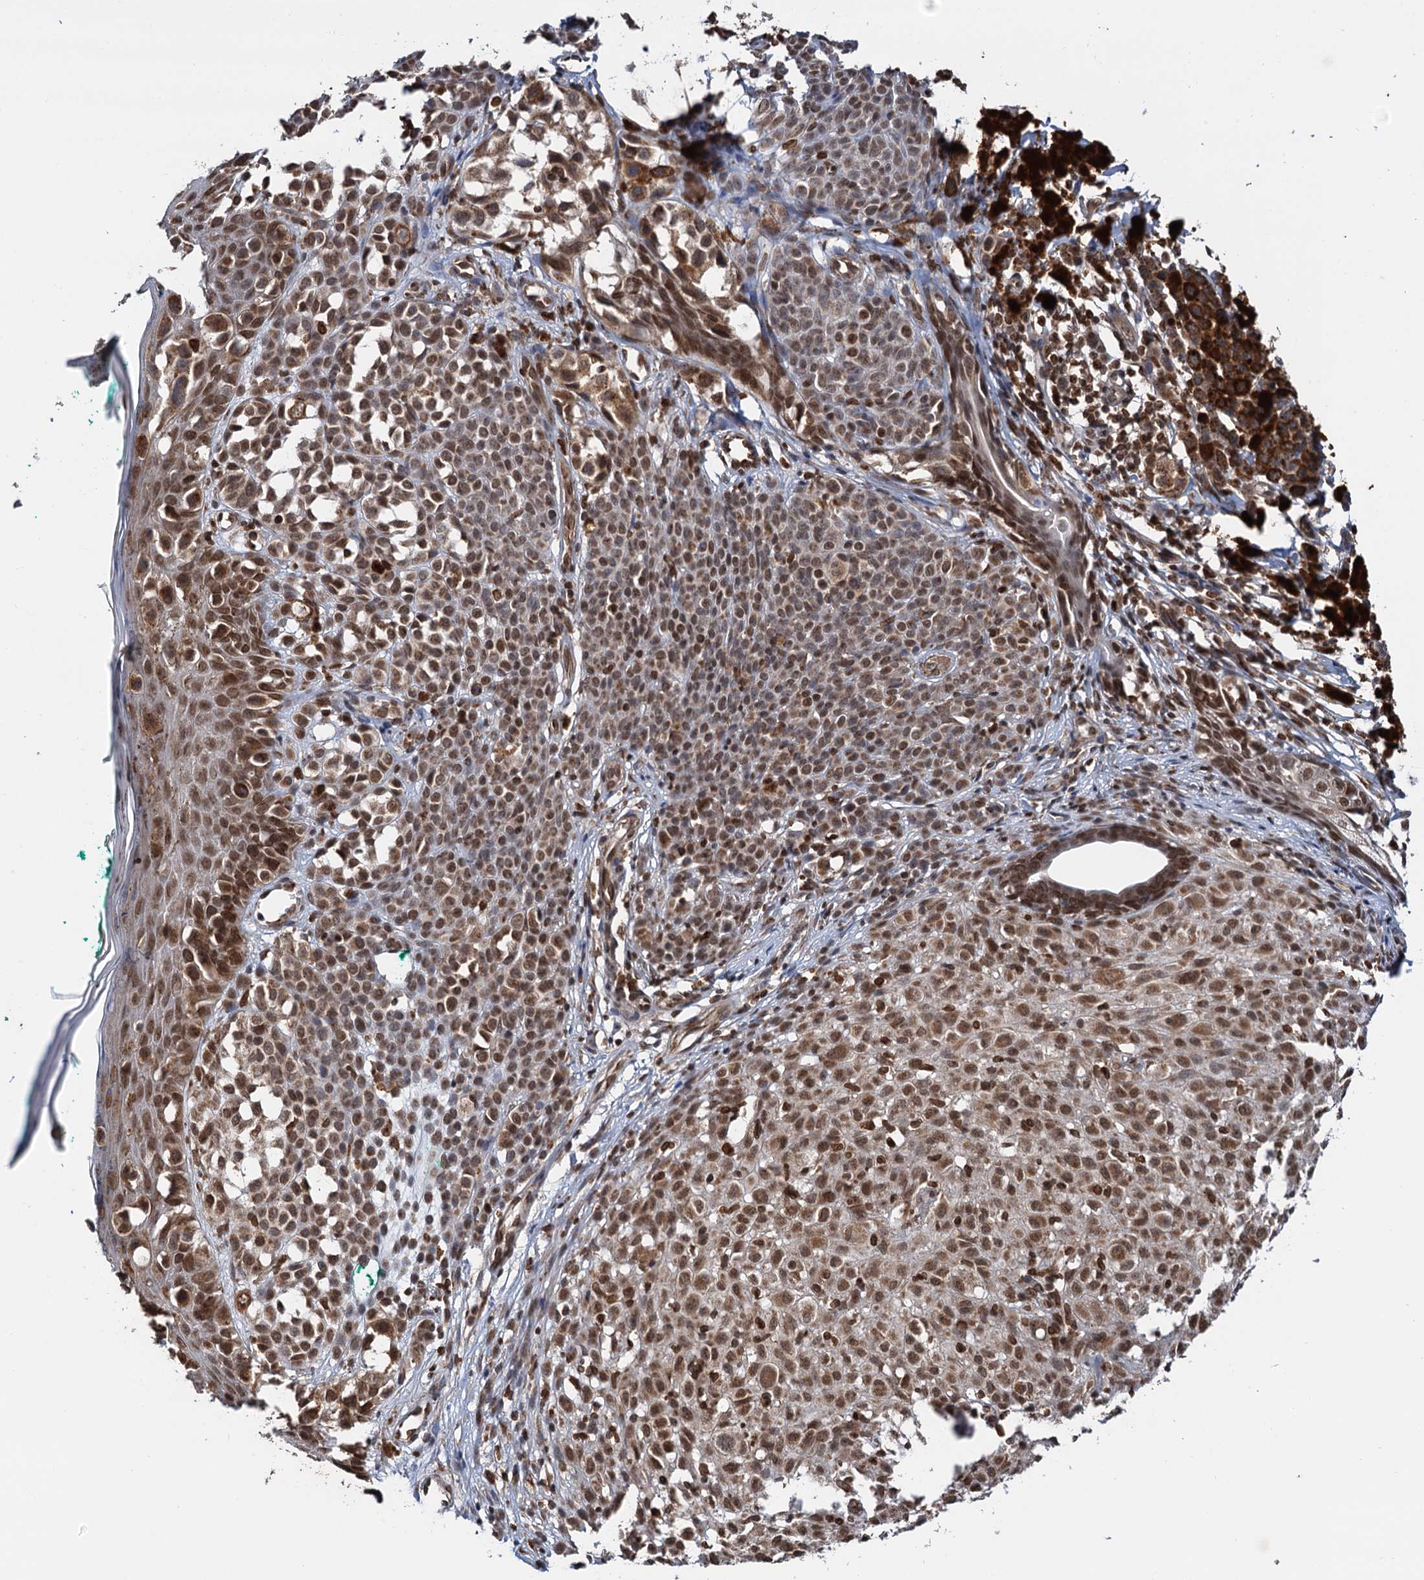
{"staining": {"intensity": "moderate", "quantity": ">75%", "location": "cytoplasmic/membranous,nuclear"}, "tissue": "melanoma", "cell_type": "Tumor cells", "image_type": "cancer", "snomed": [{"axis": "morphology", "description": "Malignant melanoma, NOS"}, {"axis": "topography", "description": "Skin of leg"}], "caption": "IHC micrograph of human malignant melanoma stained for a protein (brown), which reveals medium levels of moderate cytoplasmic/membranous and nuclear staining in about >75% of tumor cells.", "gene": "ZC3H13", "patient": {"sex": "female", "age": 72}}